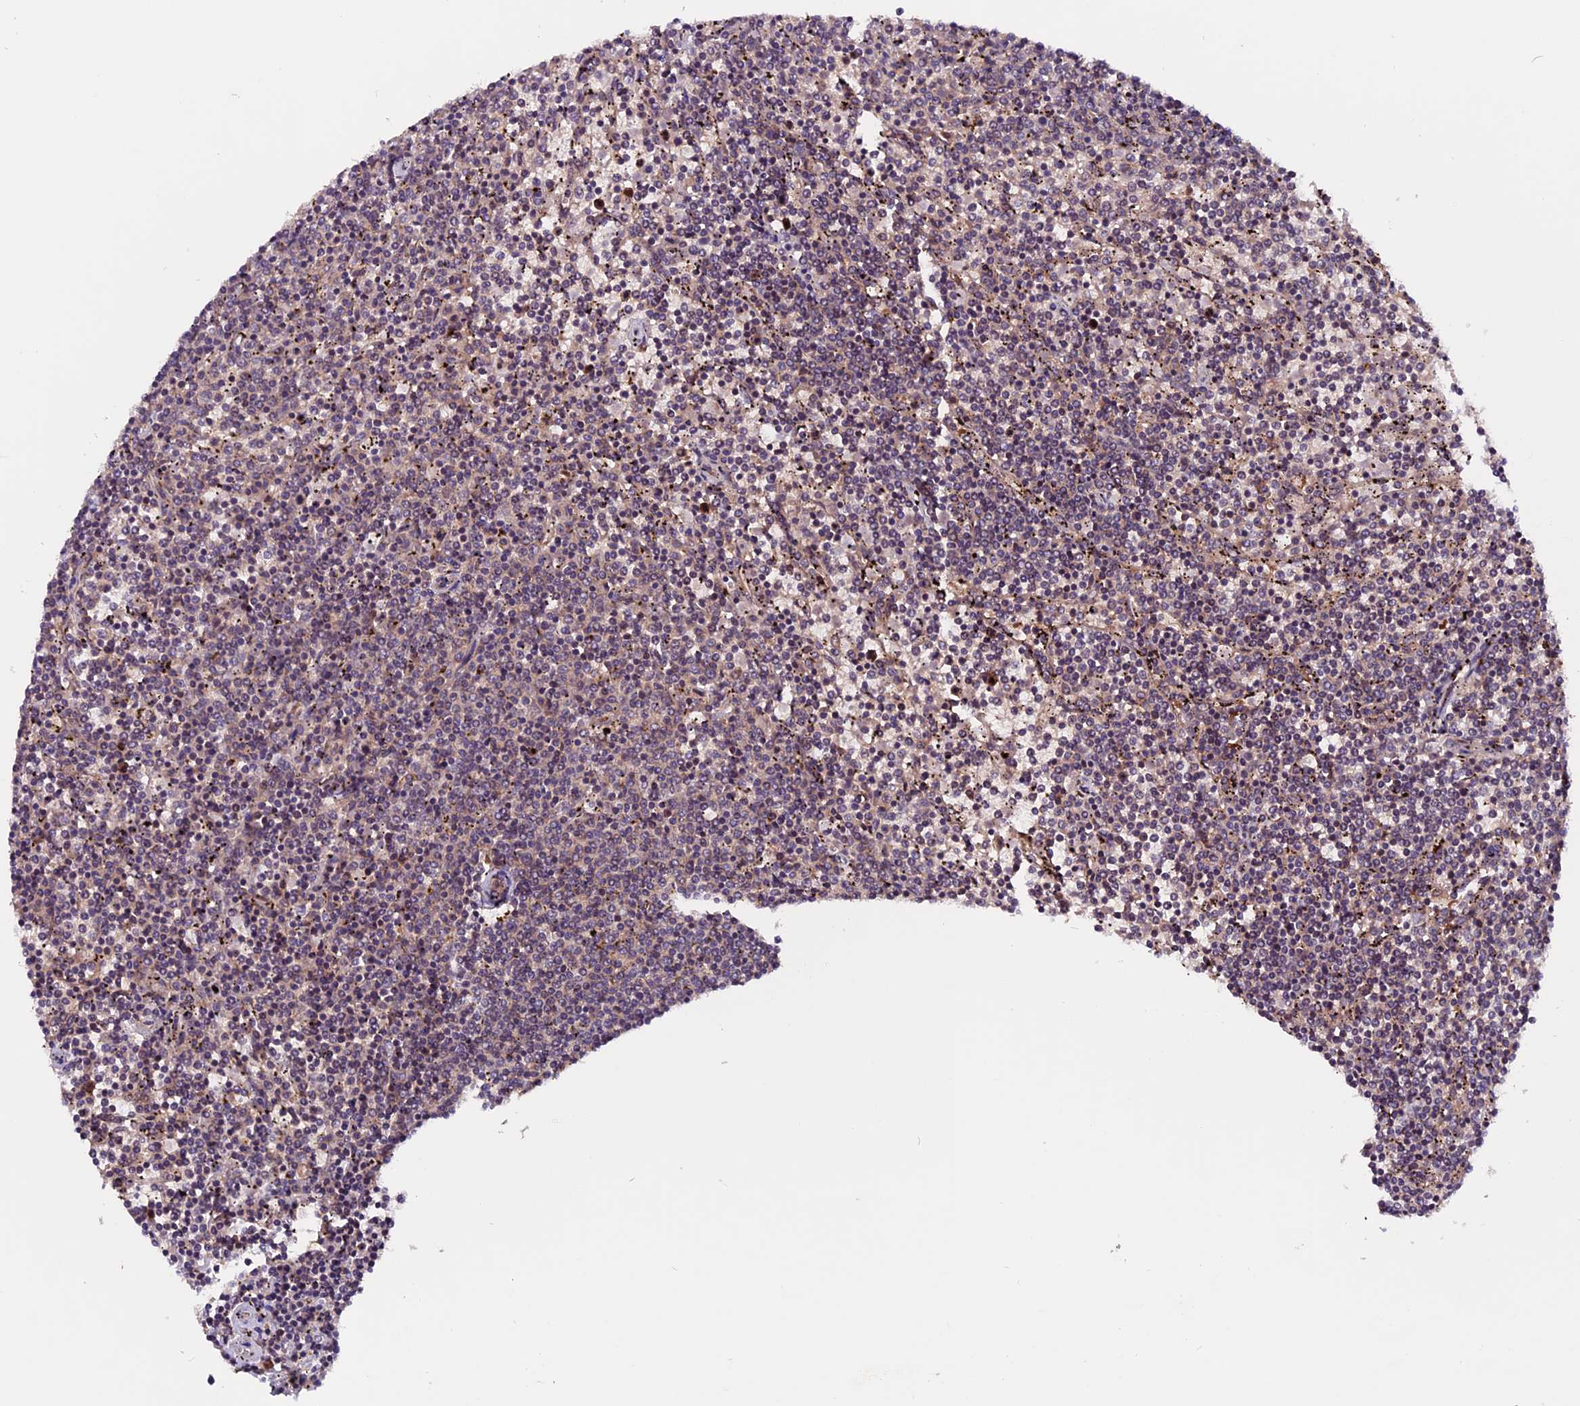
{"staining": {"intensity": "negative", "quantity": "none", "location": "none"}, "tissue": "lymphoma", "cell_type": "Tumor cells", "image_type": "cancer", "snomed": [{"axis": "morphology", "description": "Malignant lymphoma, non-Hodgkin's type, Low grade"}, {"axis": "topography", "description": "Spleen"}], "caption": "An image of lymphoma stained for a protein exhibits no brown staining in tumor cells.", "gene": "ZNF598", "patient": {"sex": "female", "age": 50}}